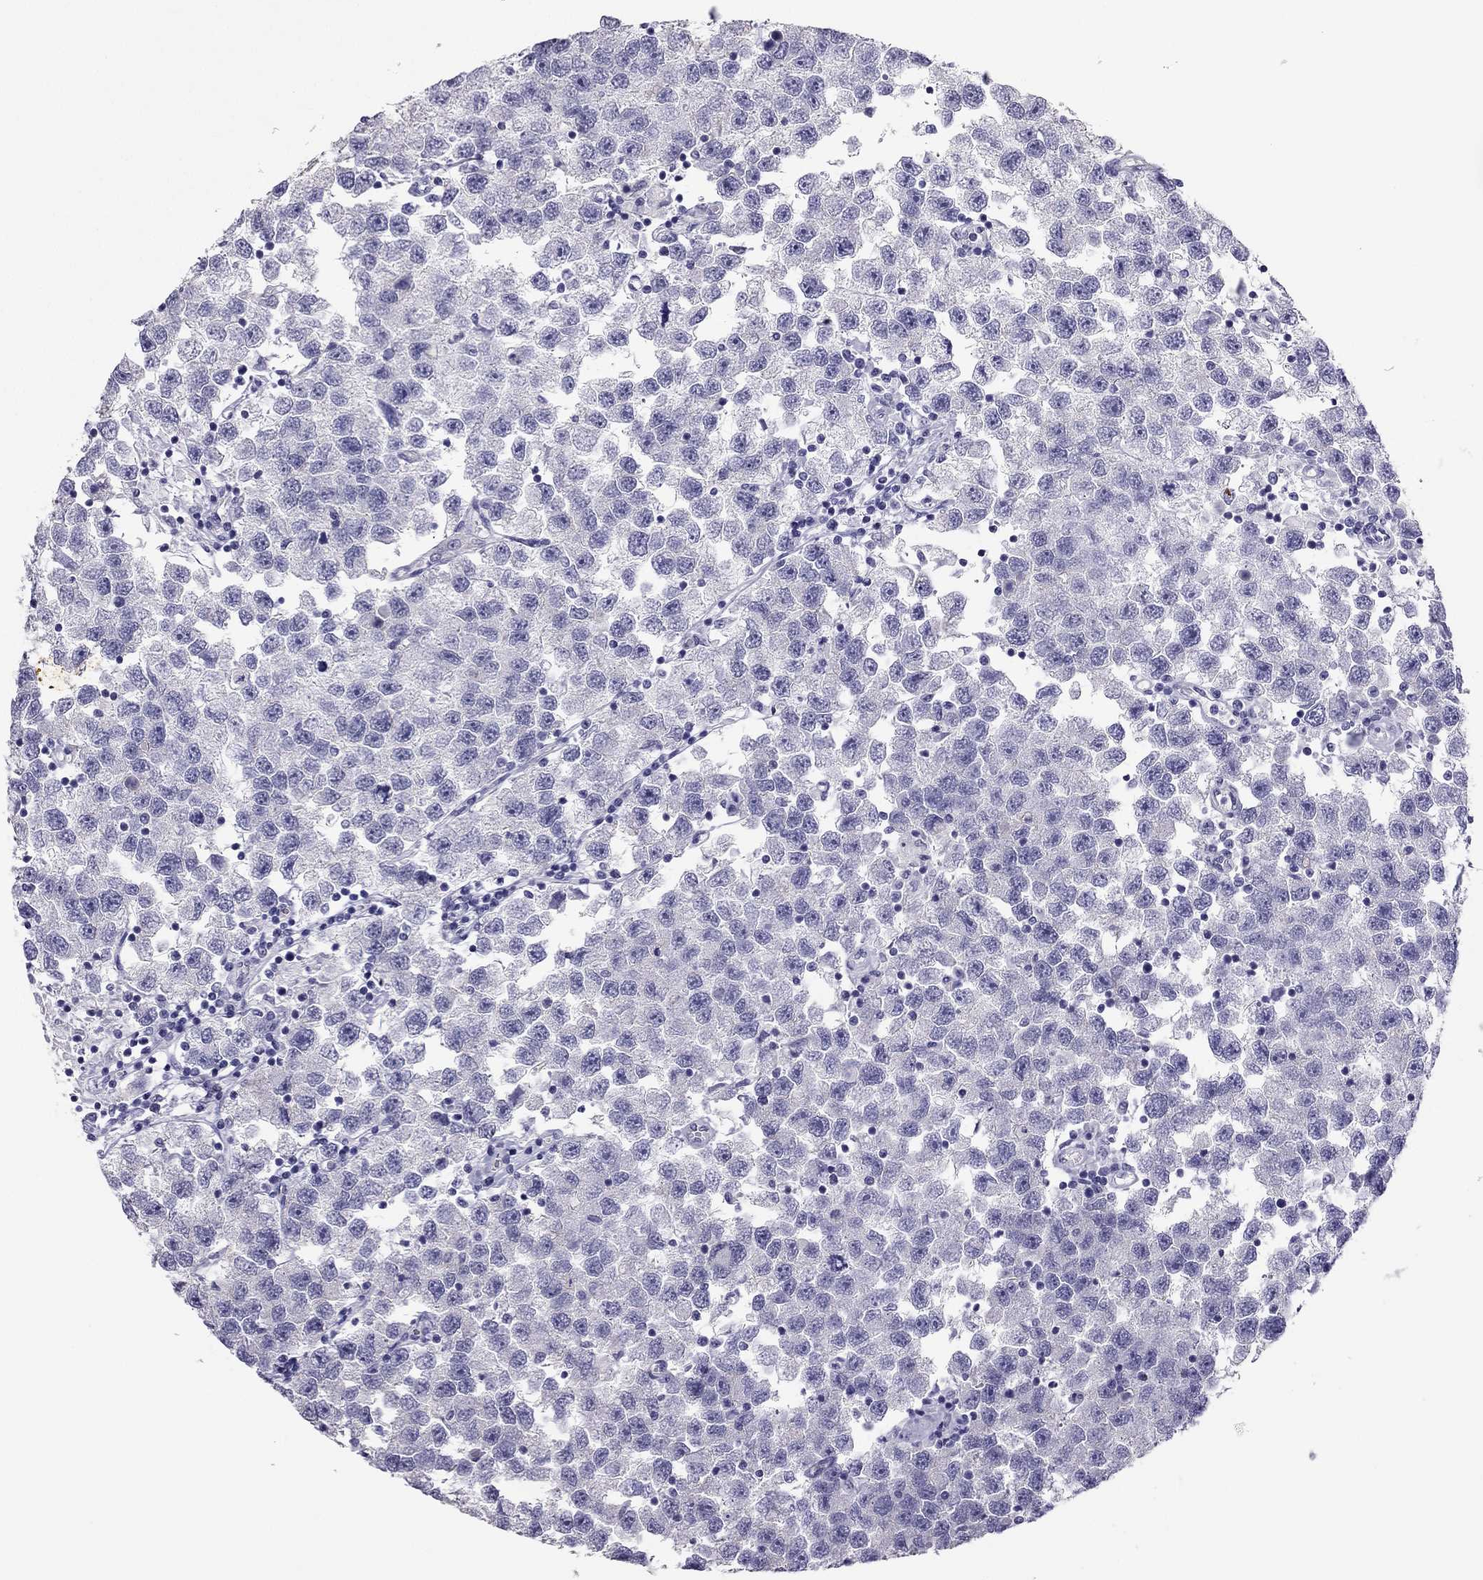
{"staining": {"intensity": "negative", "quantity": "none", "location": "none"}, "tissue": "testis cancer", "cell_type": "Tumor cells", "image_type": "cancer", "snomed": [{"axis": "morphology", "description": "Seminoma, NOS"}, {"axis": "topography", "description": "Testis"}], "caption": "IHC of human testis cancer exhibits no positivity in tumor cells.", "gene": "PDE6A", "patient": {"sex": "male", "age": 26}}